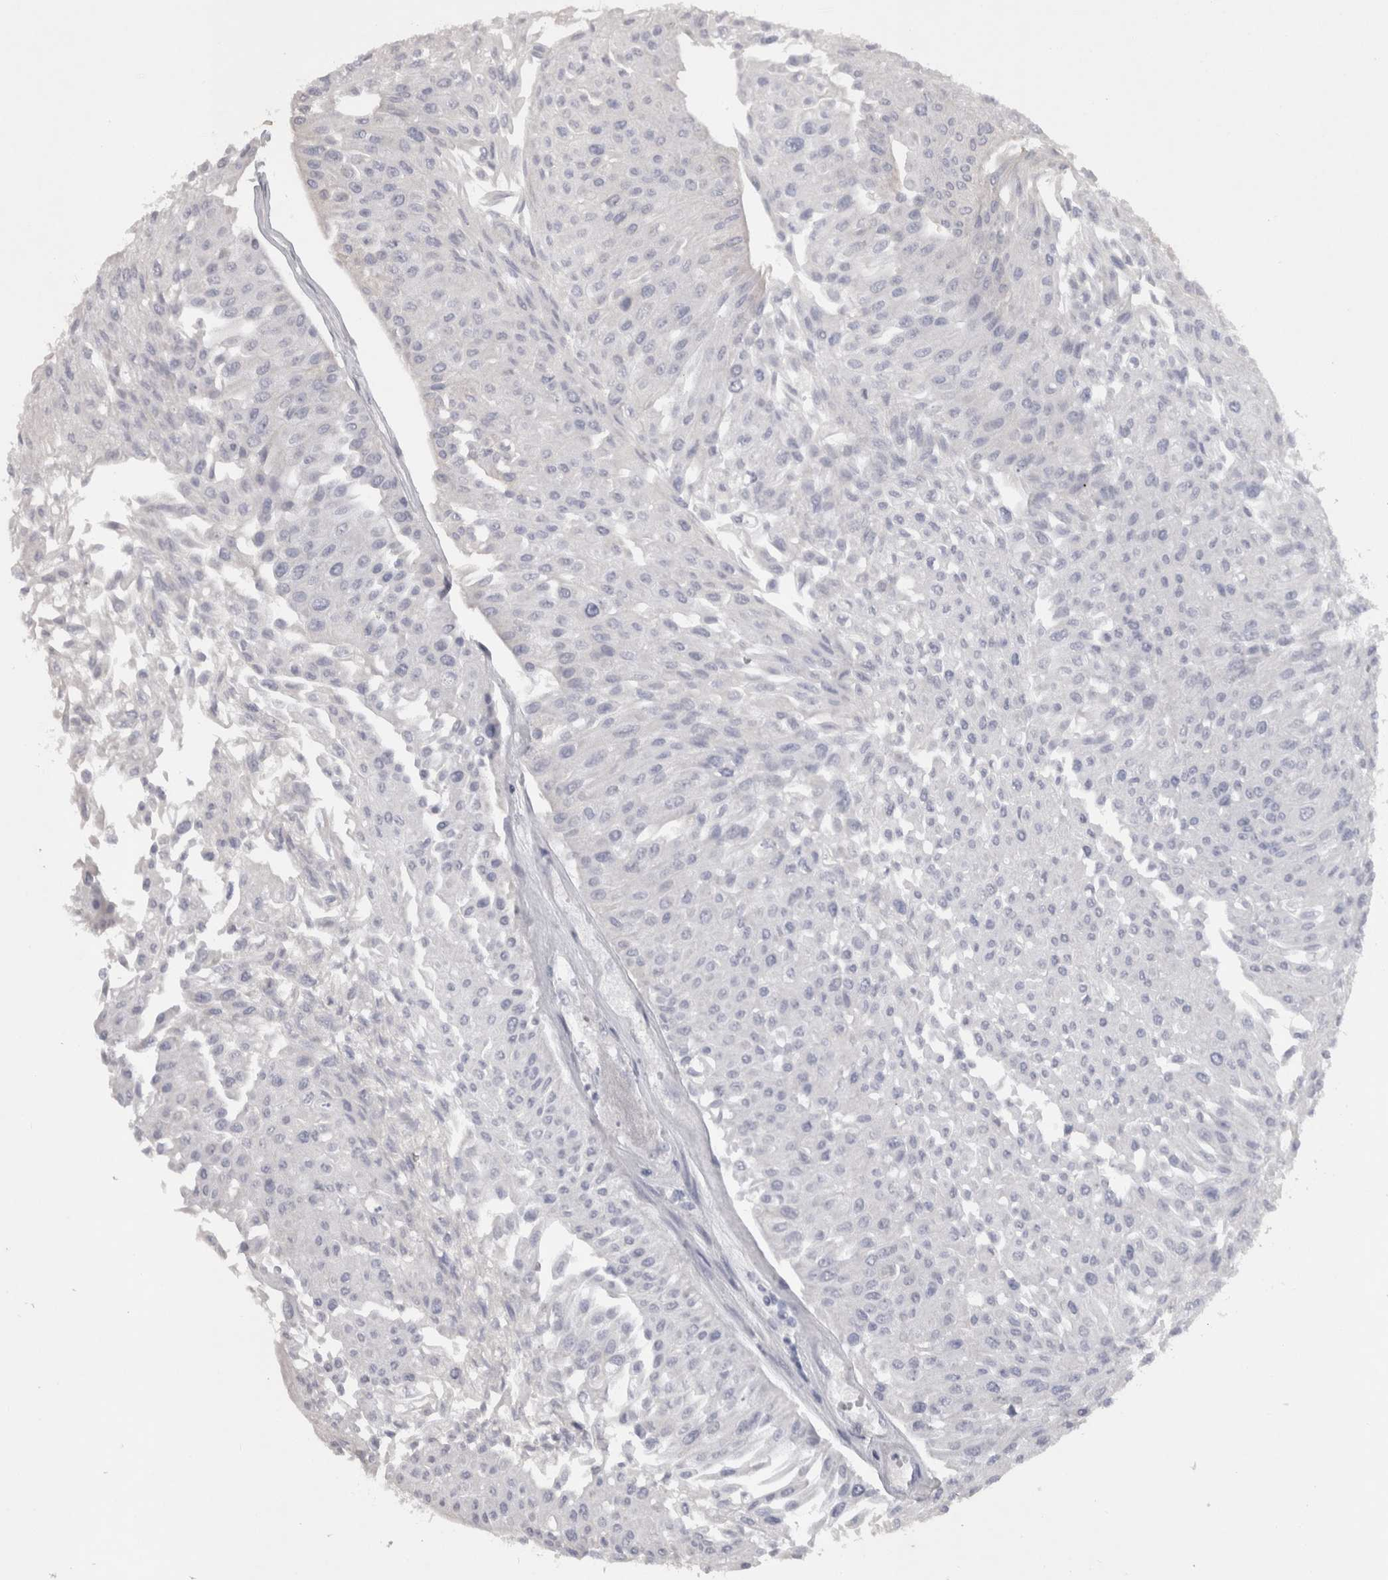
{"staining": {"intensity": "negative", "quantity": "none", "location": "none"}, "tissue": "urothelial cancer", "cell_type": "Tumor cells", "image_type": "cancer", "snomed": [{"axis": "morphology", "description": "Urothelial carcinoma, Low grade"}, {"axis": "topography", "description": "Urinary bladder"}], "caption": "The image reveals no staining of tumor cells in urothelial carcinoma (low-grade).", "gene": "ADAM2", "patient": {"sex": "male", "age": 67}}